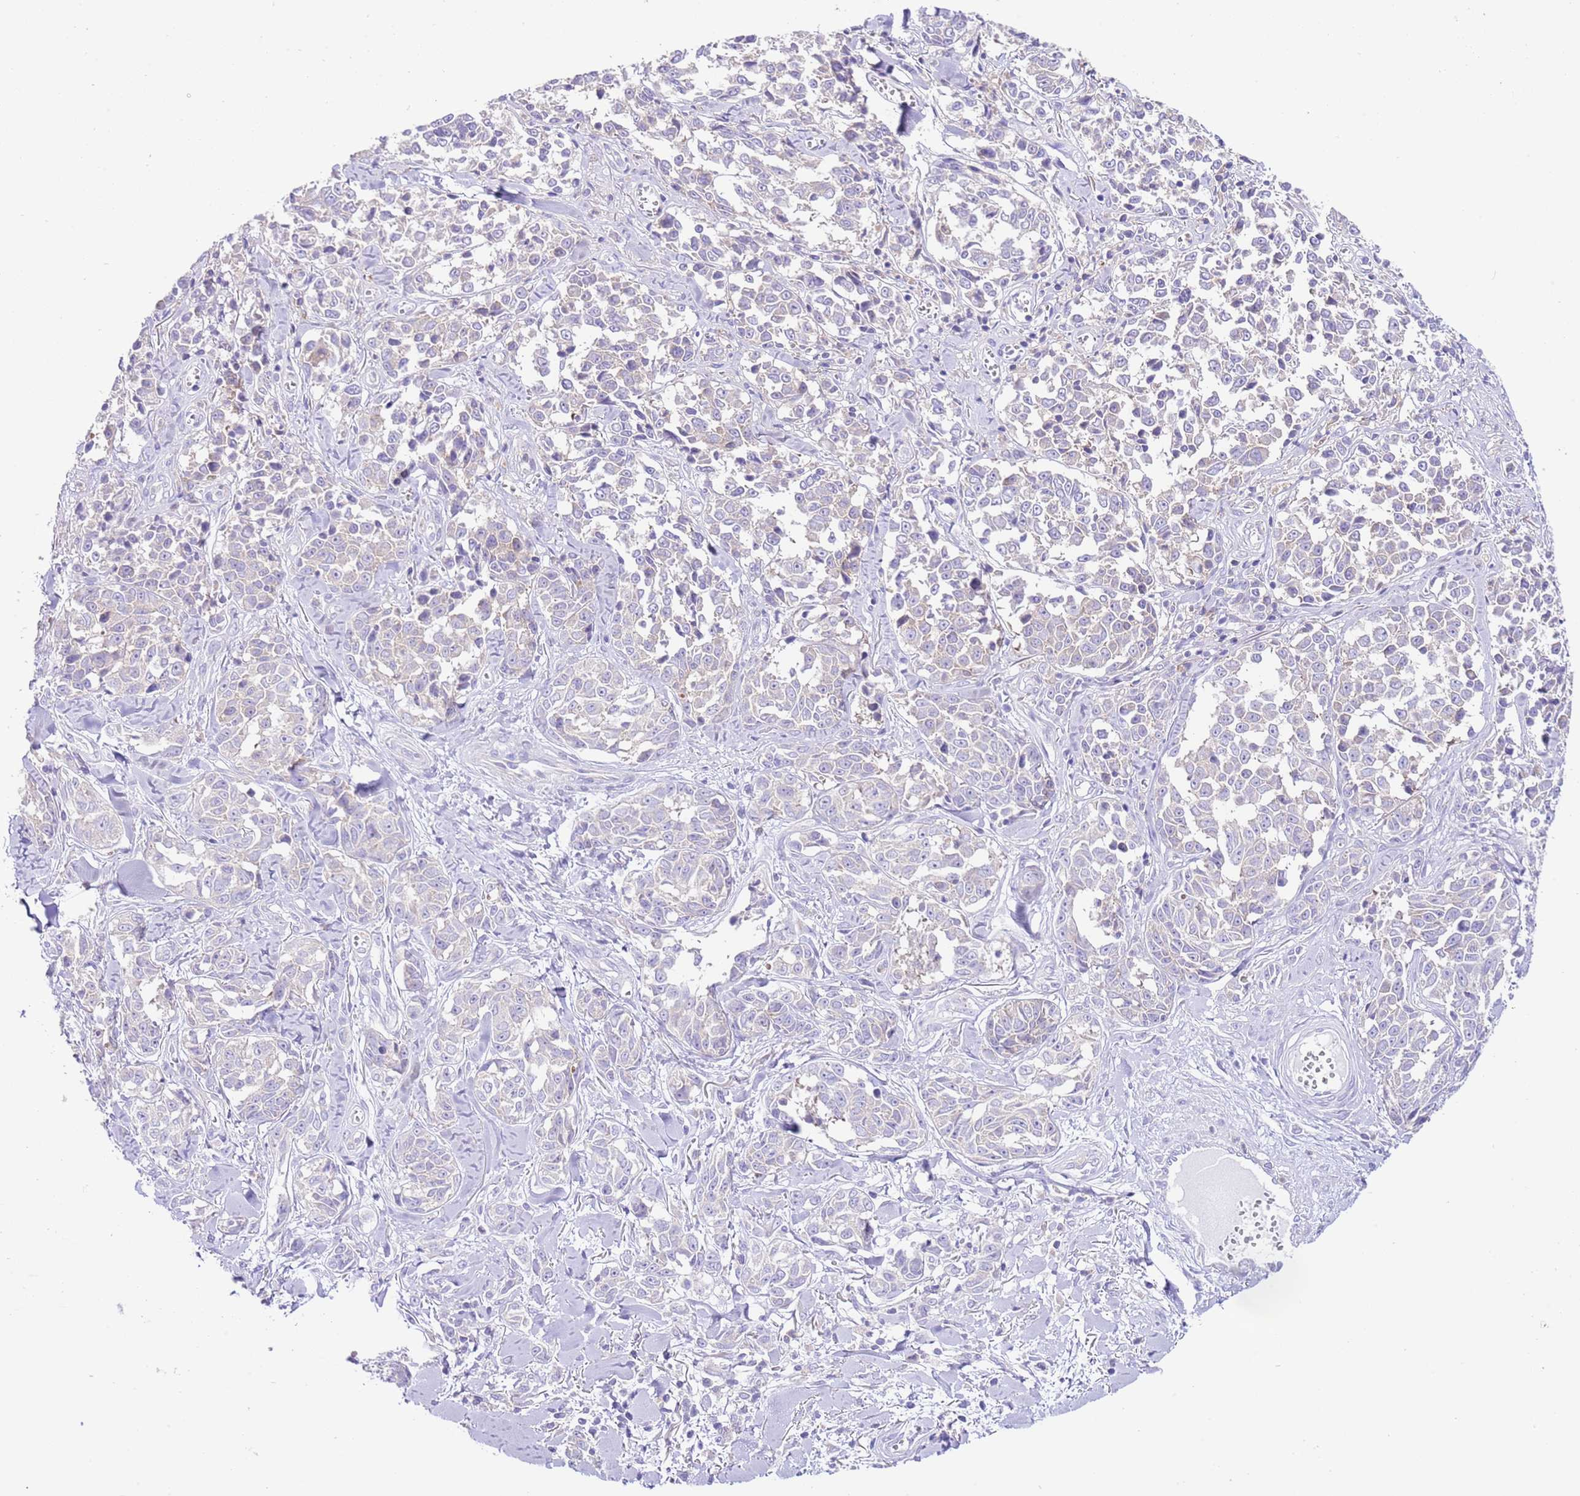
{"staining": {"intensity": "negative", "quantity": "none", "location": "none"}, "tissue": "melanoma", "cell_type": "Tumor cells", "image_type": "cancer", "snomed": [{"axis": "morphology", "description": "Malignant melanoma, NOS"}, {"axis": "topography", "description": "Skin"}], "caption": "An IHC photomicrograph of melanoma is shown. There is no staining in tumor cells of melanoma. (DAB (3,3'-diaminobenzidine) immunohistochemistry, high magnification).", "gene": "RPS10", "patient": {"sex": "female", "age": 64}}